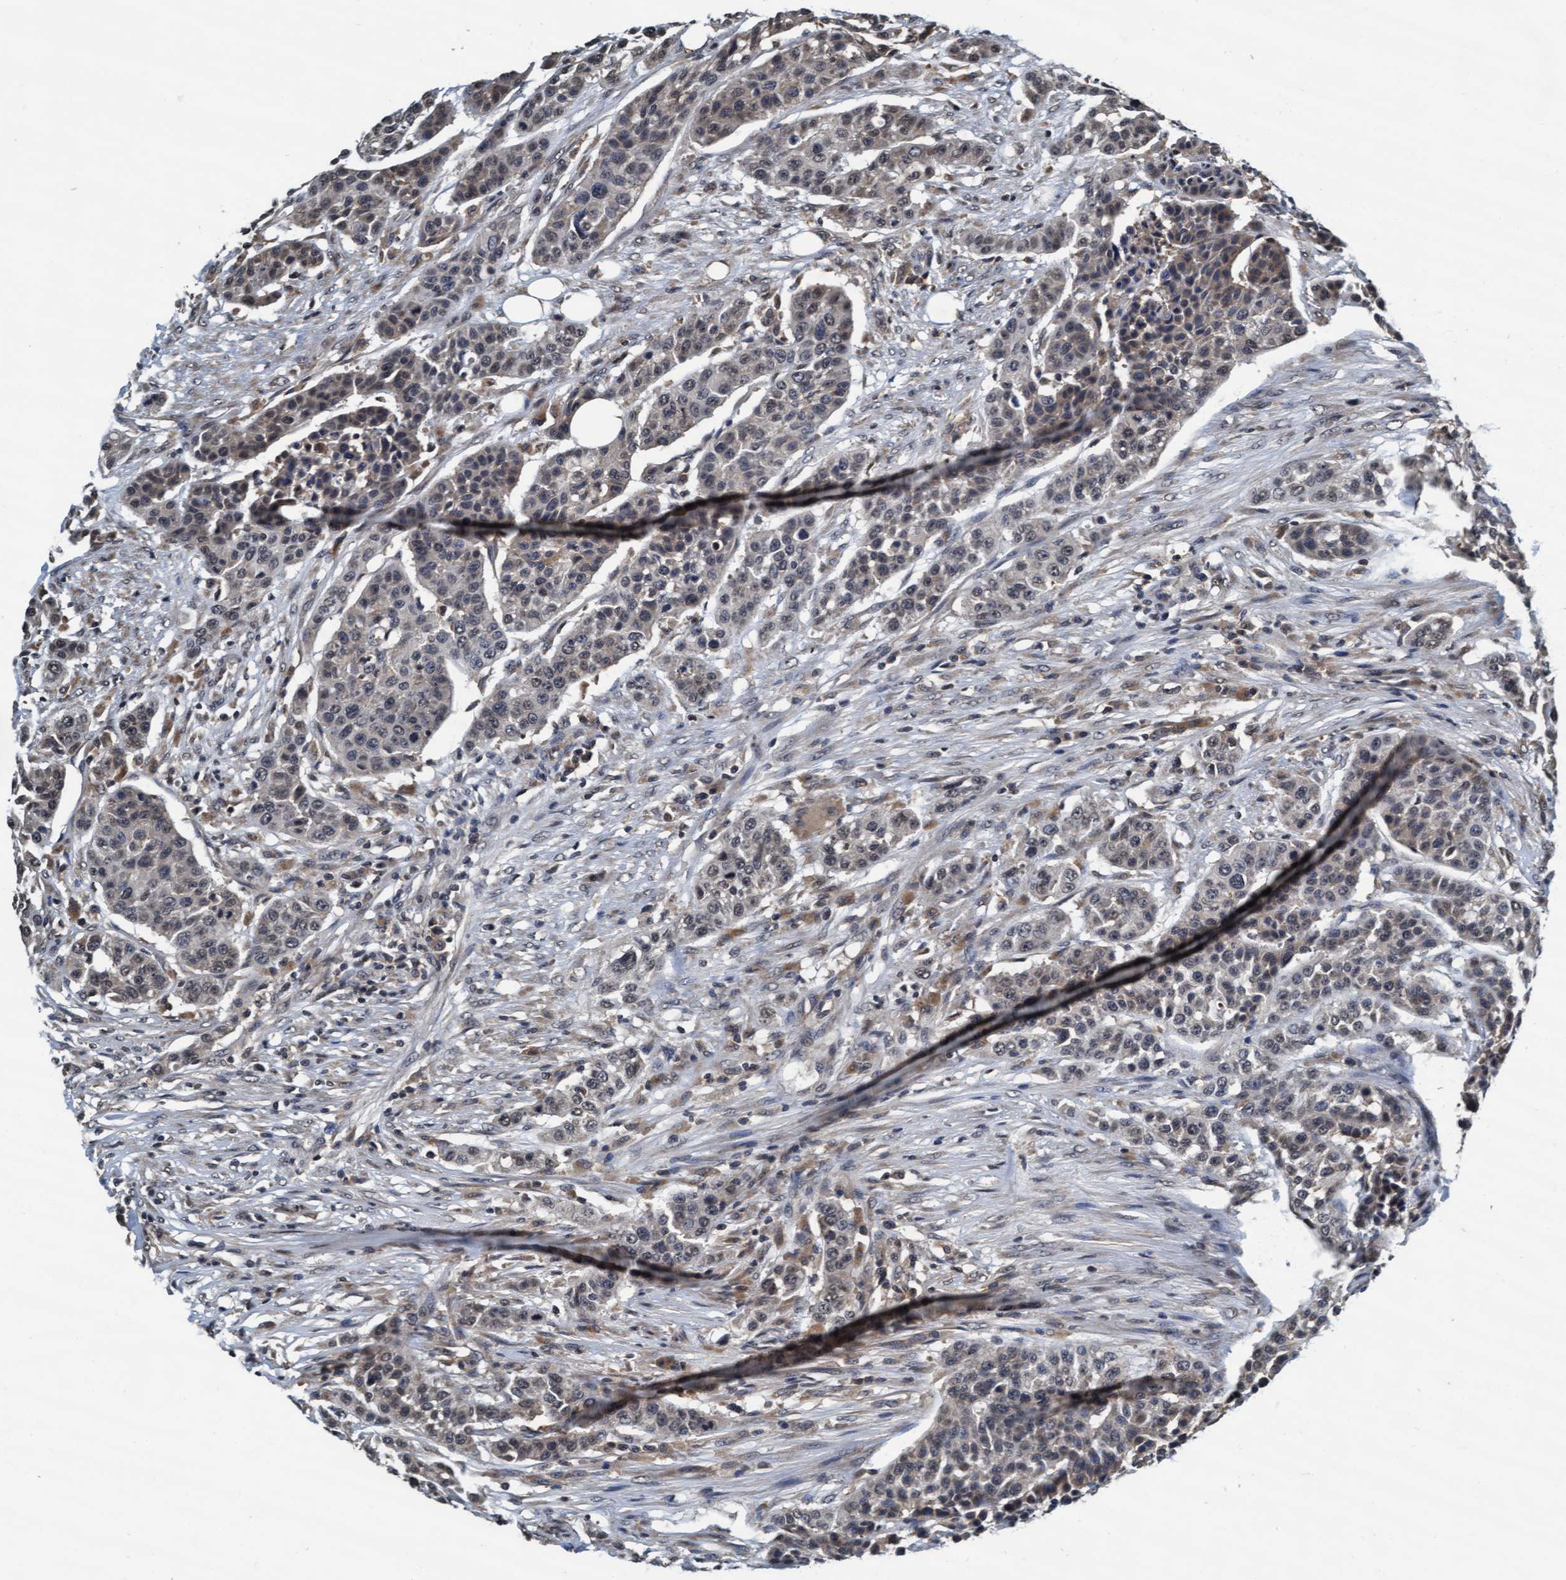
{"staining": {"intensity": "weak", "quantity": "<25%", "location": "nuclear"}, "tissue": "urothelial cancer", "cell_type": "Tumor cells", "image_type": "cancer", "snomed": [{"axis": "morphology", "description": "Urothelial carcinoma, High grade"}, {"axis": "topography", "description": "Urinary bladder"}], "caption": "This is an immunohistochemistry photomicrograph of human urothelial cancer. There is no staining in tumor cells.", "gene": "WASF1", "patient": {"sex": "male", "age": 74}}